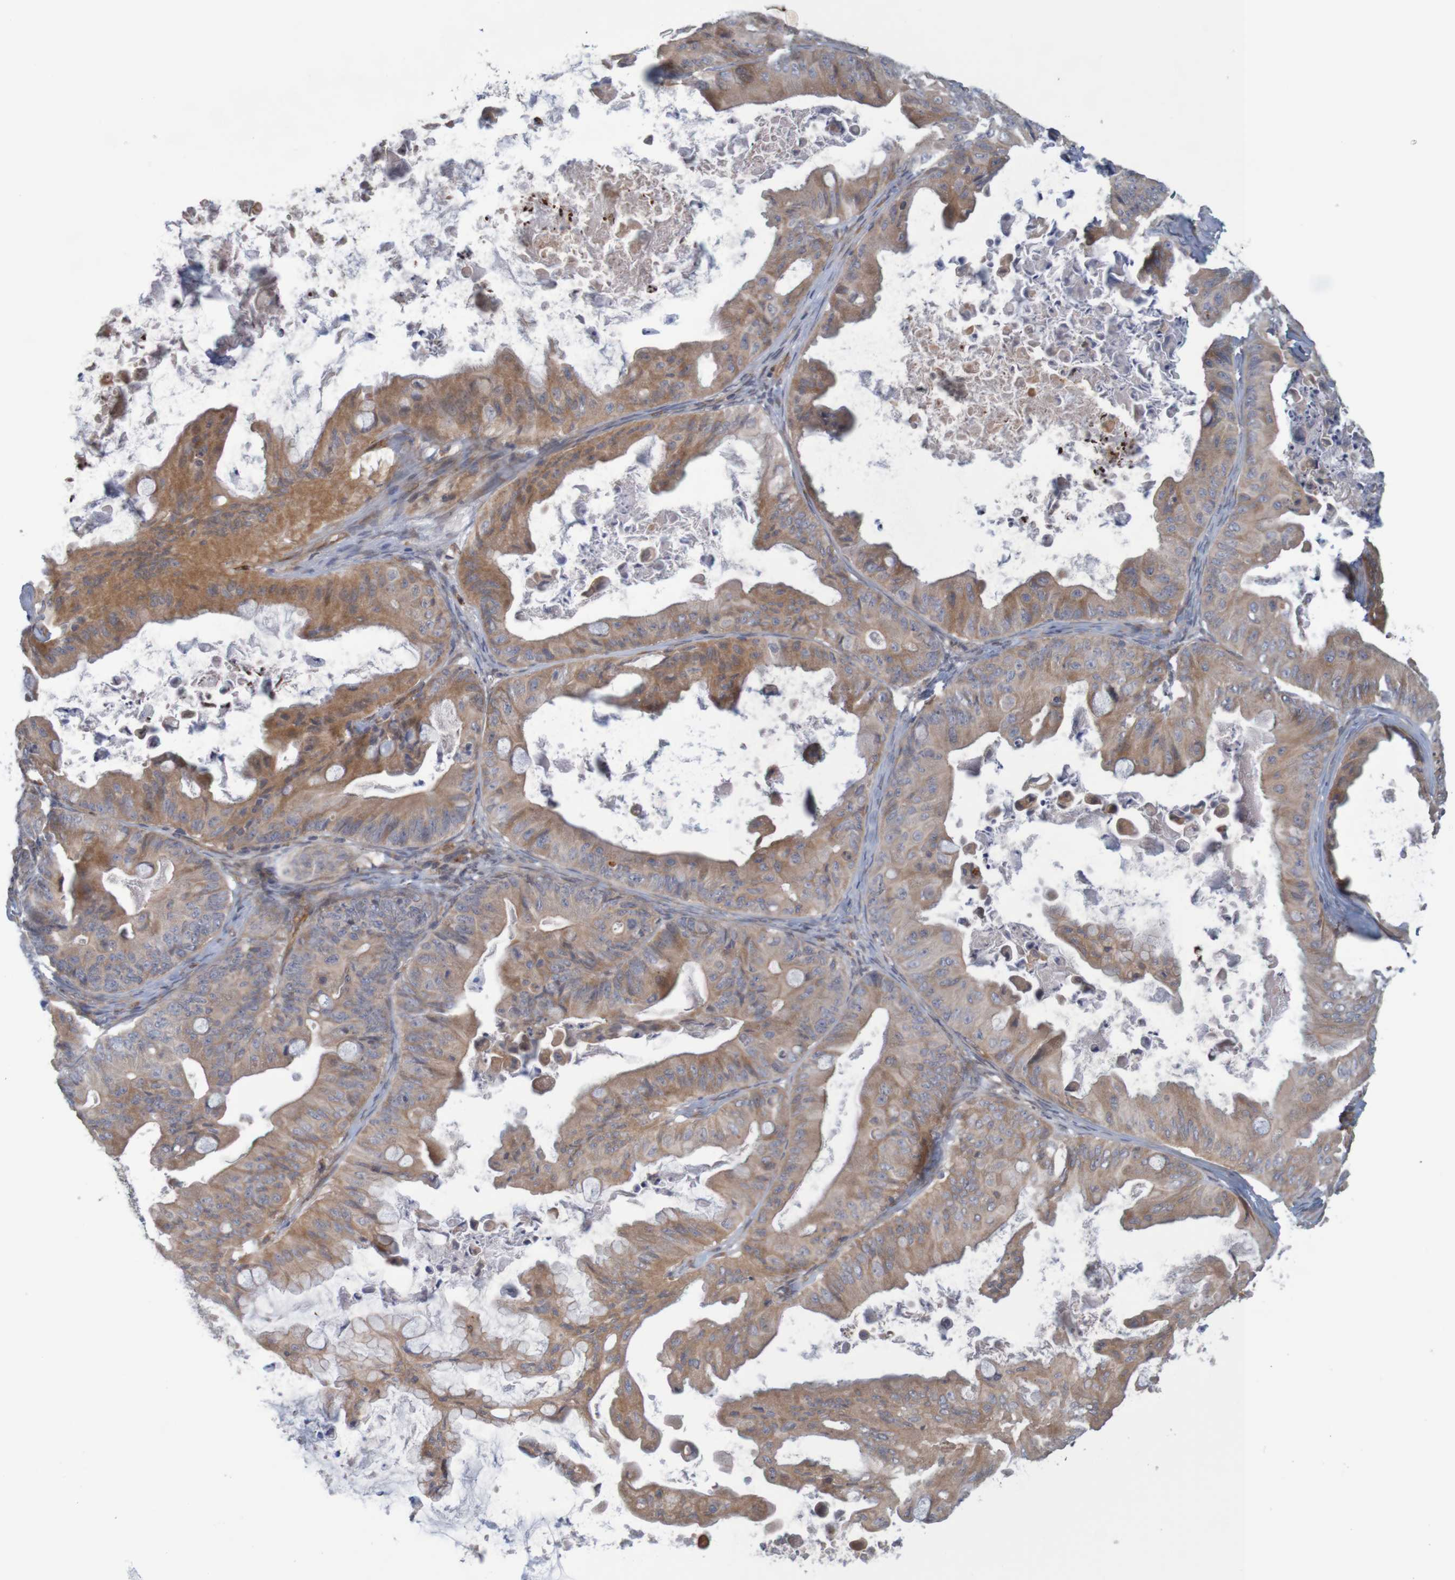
{"staining": {"intensity": "moderate", "quantity": ">75%", "location": "cytoplasmic/membranous"}, "tissue": "ovarian cancer", "cell_type": "Tumor cells", "image_type": "cancer", "snomed": [{"axis": "morphology", "description": "Cystadenocarcinoma, mucinous, NOS"}, {"axis": "topography", "description": "Ovary"}], "caption": "A medium amount of moderate cytoplasmic/membranous staining is appreciated in about >75% of tumor cells in ovarian cancer tissue.", "gene": "KRT23", "patient": {"sex": "female", "age": 37}}